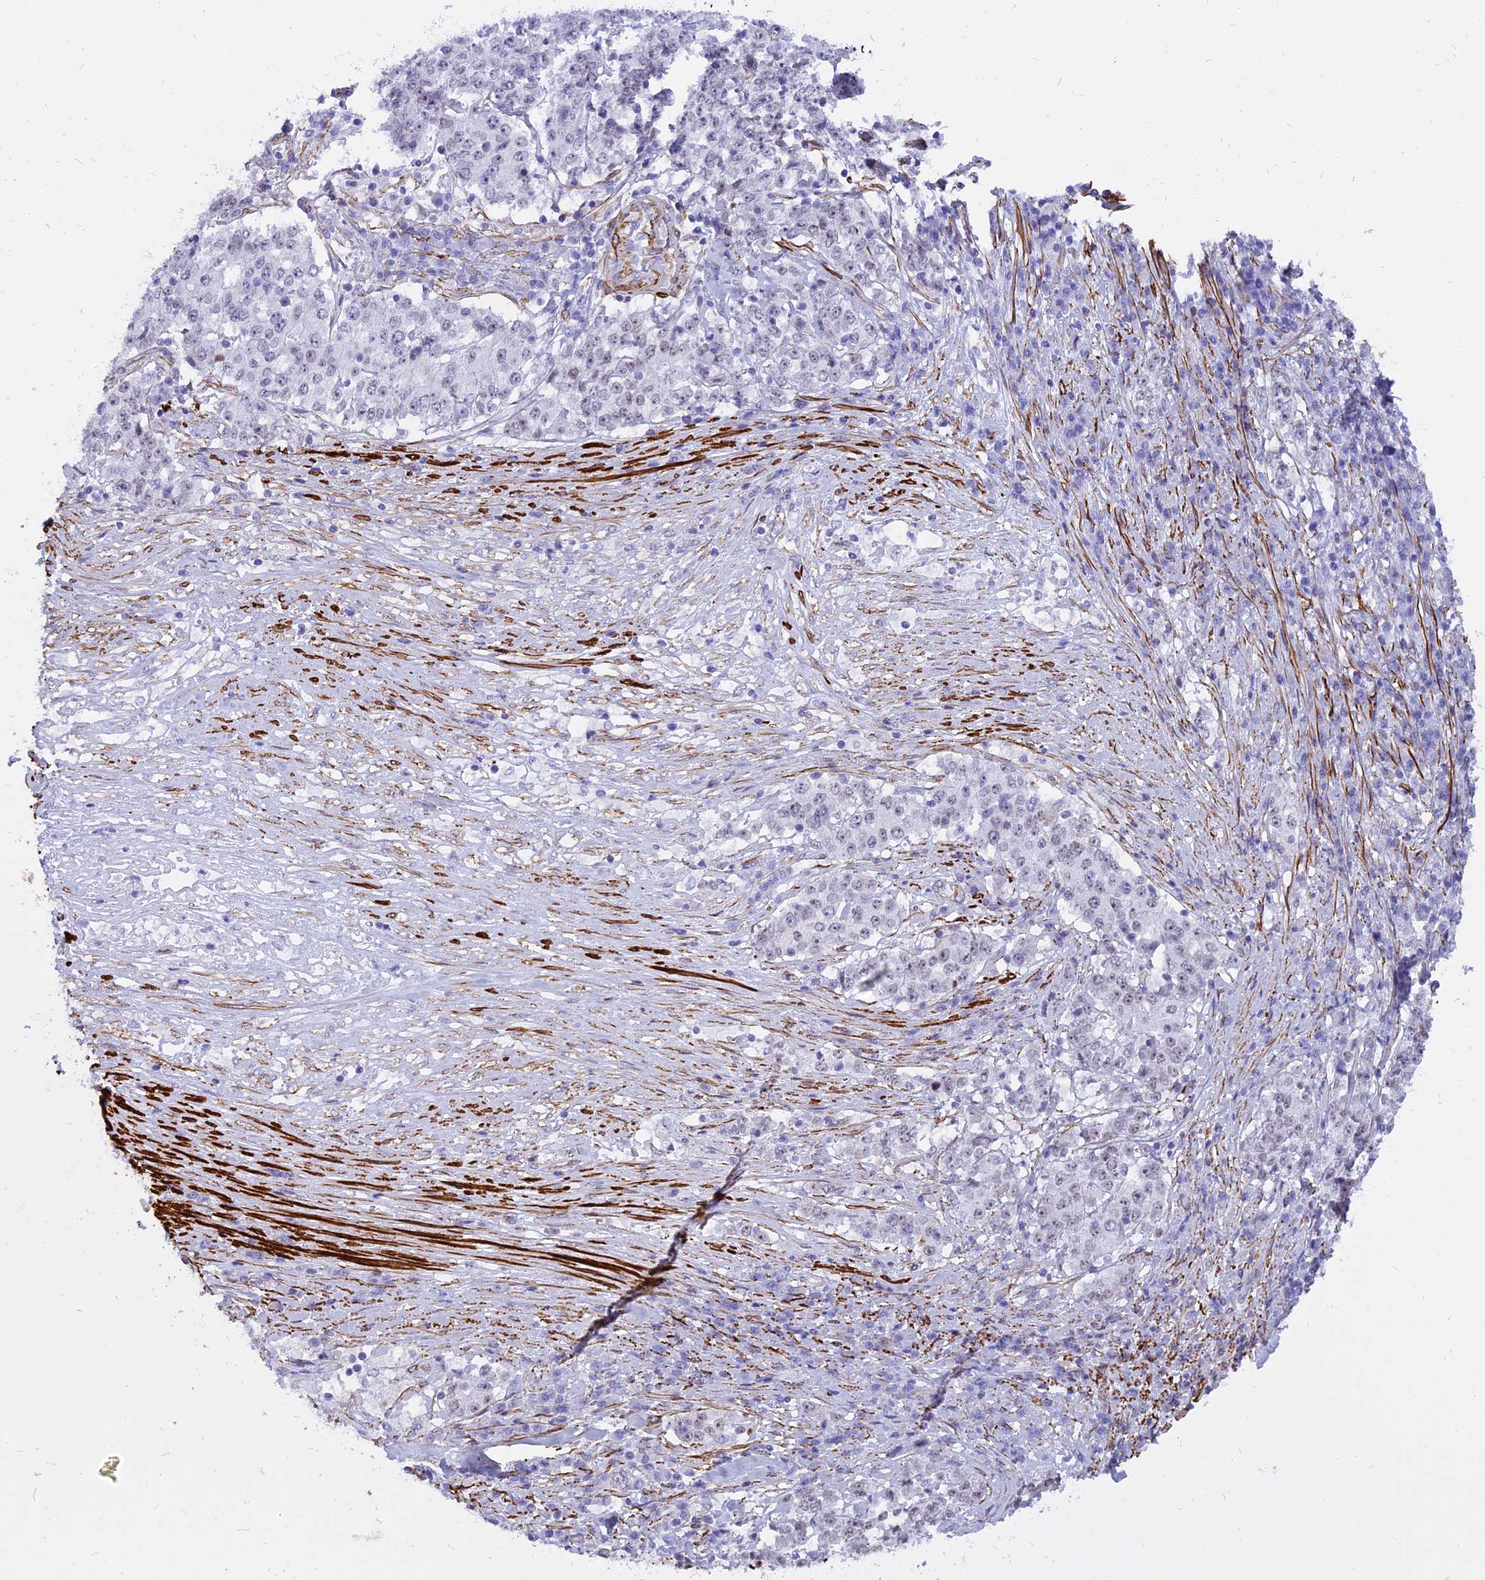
{"staining": {"intensity": "negative", "quantity": "none", "location": "none"}, "tissue": "stomach cancer", "cell_type": "Tumor cells", "image_type": "cancer", "snomed": [{"axis": "morphology", "description": "Adenocarcinoma, NOS"}, {"axis": "topography", "description": "Stomach"}], "caption": "High power microscopy micrograph of an immunohistochemistry micrograph of stomach cancer, revealing no significant expression in tumor cells.", "gene": "CENPV", "patient": {"sex": "male", "age": 59}}